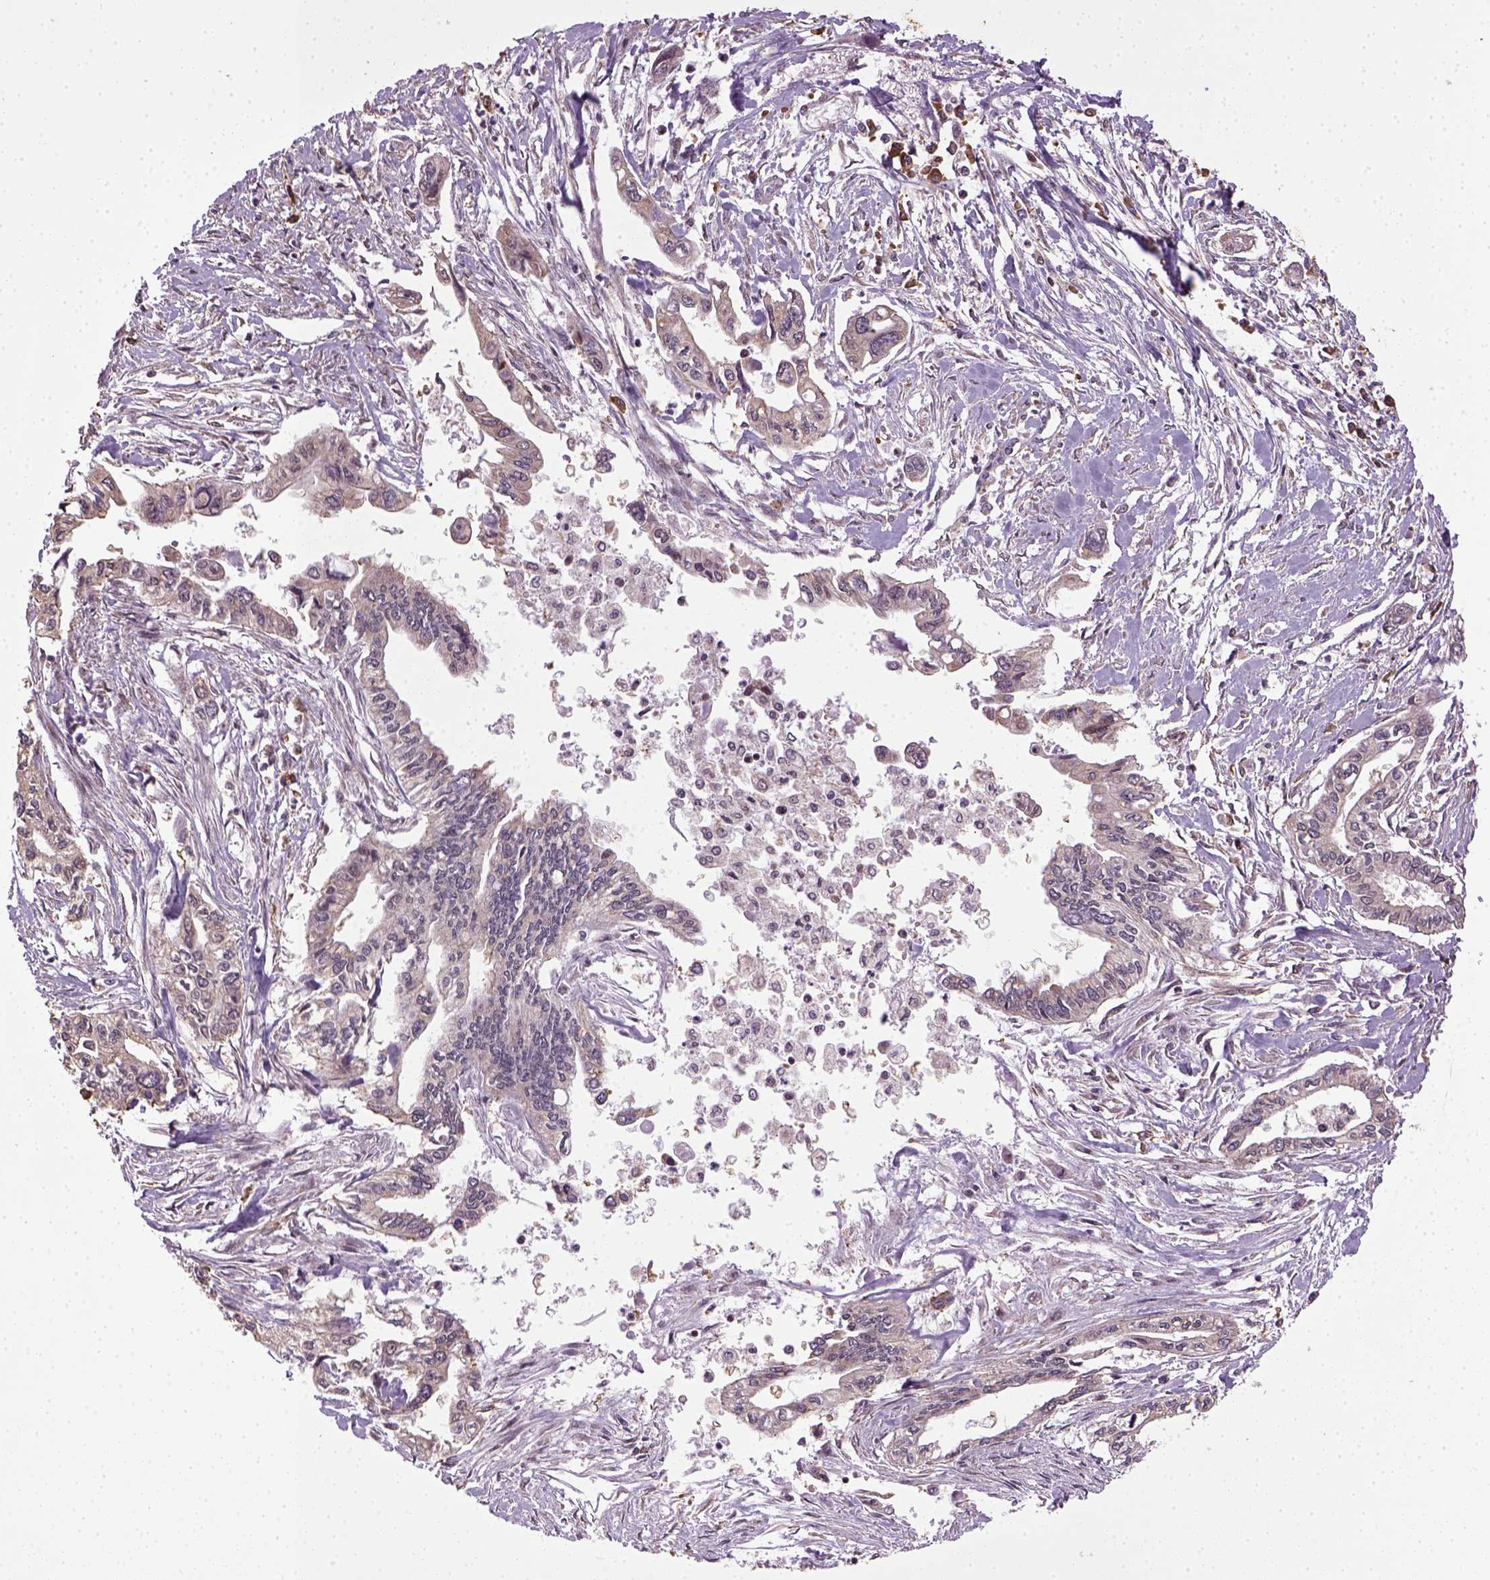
{"staining": {"intensity": "negative", "quantity": "none", "location": "none"}, "tissue": "pancreatic cancer", "cell_type": "Tumor cells", "image_type": "cancer", "snomed": [{"axis": "morphology", "description": "Adenocarcinoma, NOS"}, {"axis": "topography", "description": "Pancreas"}], "caption": "A high-resolution image shows IHC staining of adenocarcinoma (pancreatic), which demonstrates no significant positivity in tumor cells.", "gene": "TPRG1", "patient": {"sex": "male", "age": 60}}